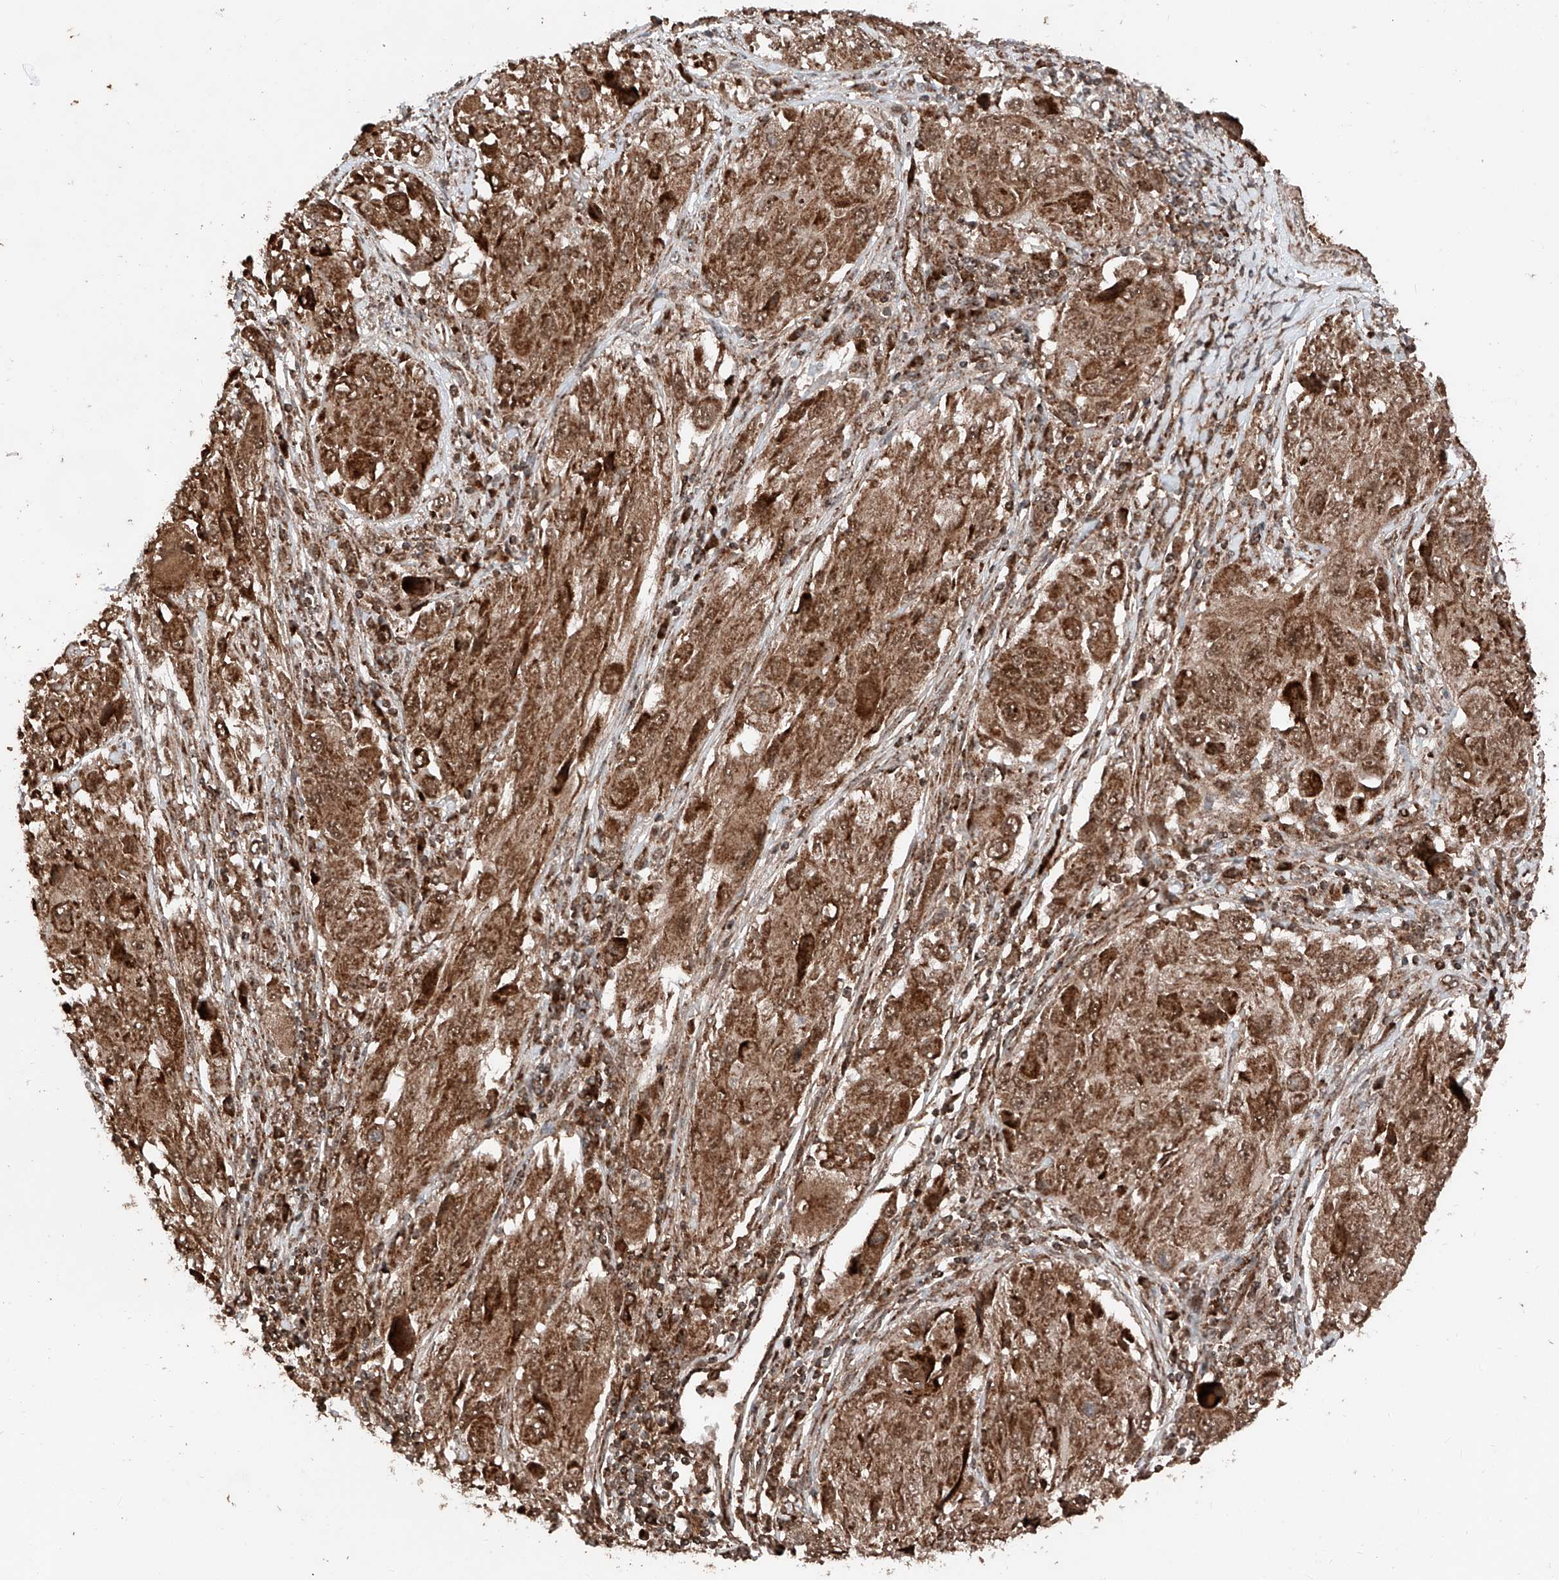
{"staining": {"intensity": "moderate", "quantity": ">75%", "location": "cytoplasmic/membranous,nuclear"}, "tissue": "melanoma", "cell_type": "Tumor cells", "image_type": "cancer", "snomed": [{"axis": "morphology", "description": "Malignant melanoma, NOS"}, {"axis": "topography", "description": "Skin"}], "caption": "This photomicrograph demonstrates immunohistochemistry (IHC) staining of human melanoma, with medium moderate cytoplasmic/membranous and nuclear positivity in approximately >75% of tumor cells.", "gene": "ZSCAN29", "patient": {"sex": "female", "age": 91}}